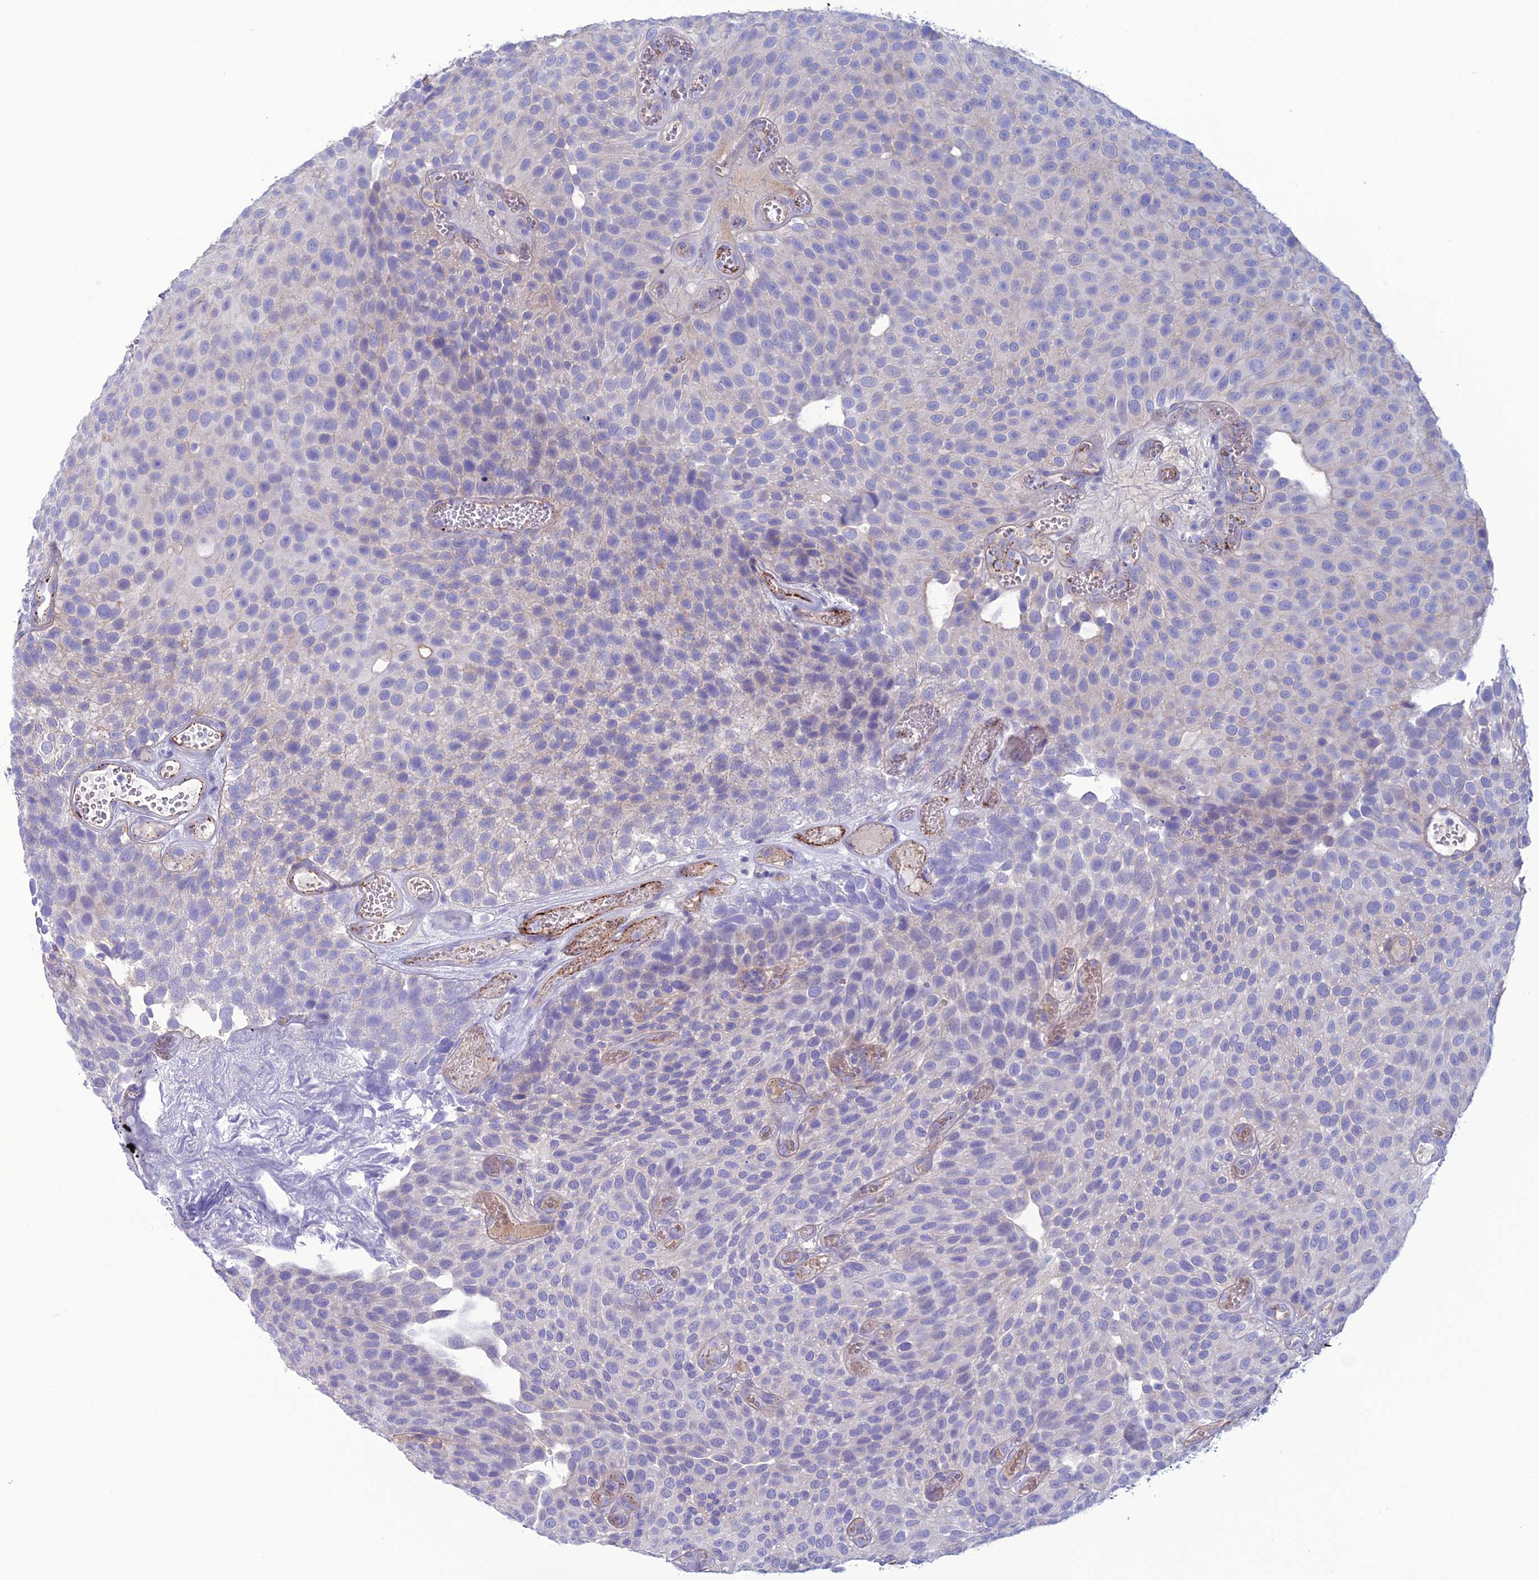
{"staining": {"intensity": "negative", "quantity": "none", "location": "none"}, "tissue": "urothelial cancer", "cell_type": "Tumor cells", "image_type": "cancer", "snomed": [{"axis": "morphology", "description": "Urothelial carcinoma, Low grade"}, {"axis": "topography", "description": "Urinary bladder"}], "caption": "High magnification brightfield microscopy of low-grade urothelial carcinoma stained with DAB (3,3'-diaminobenzidine) (brown) and counterstained with hematoxylin (blue): tumor cells show no significant positivity.", "gene": "CDC42EP5", "patient": {"sex": "male", "age": 89}}